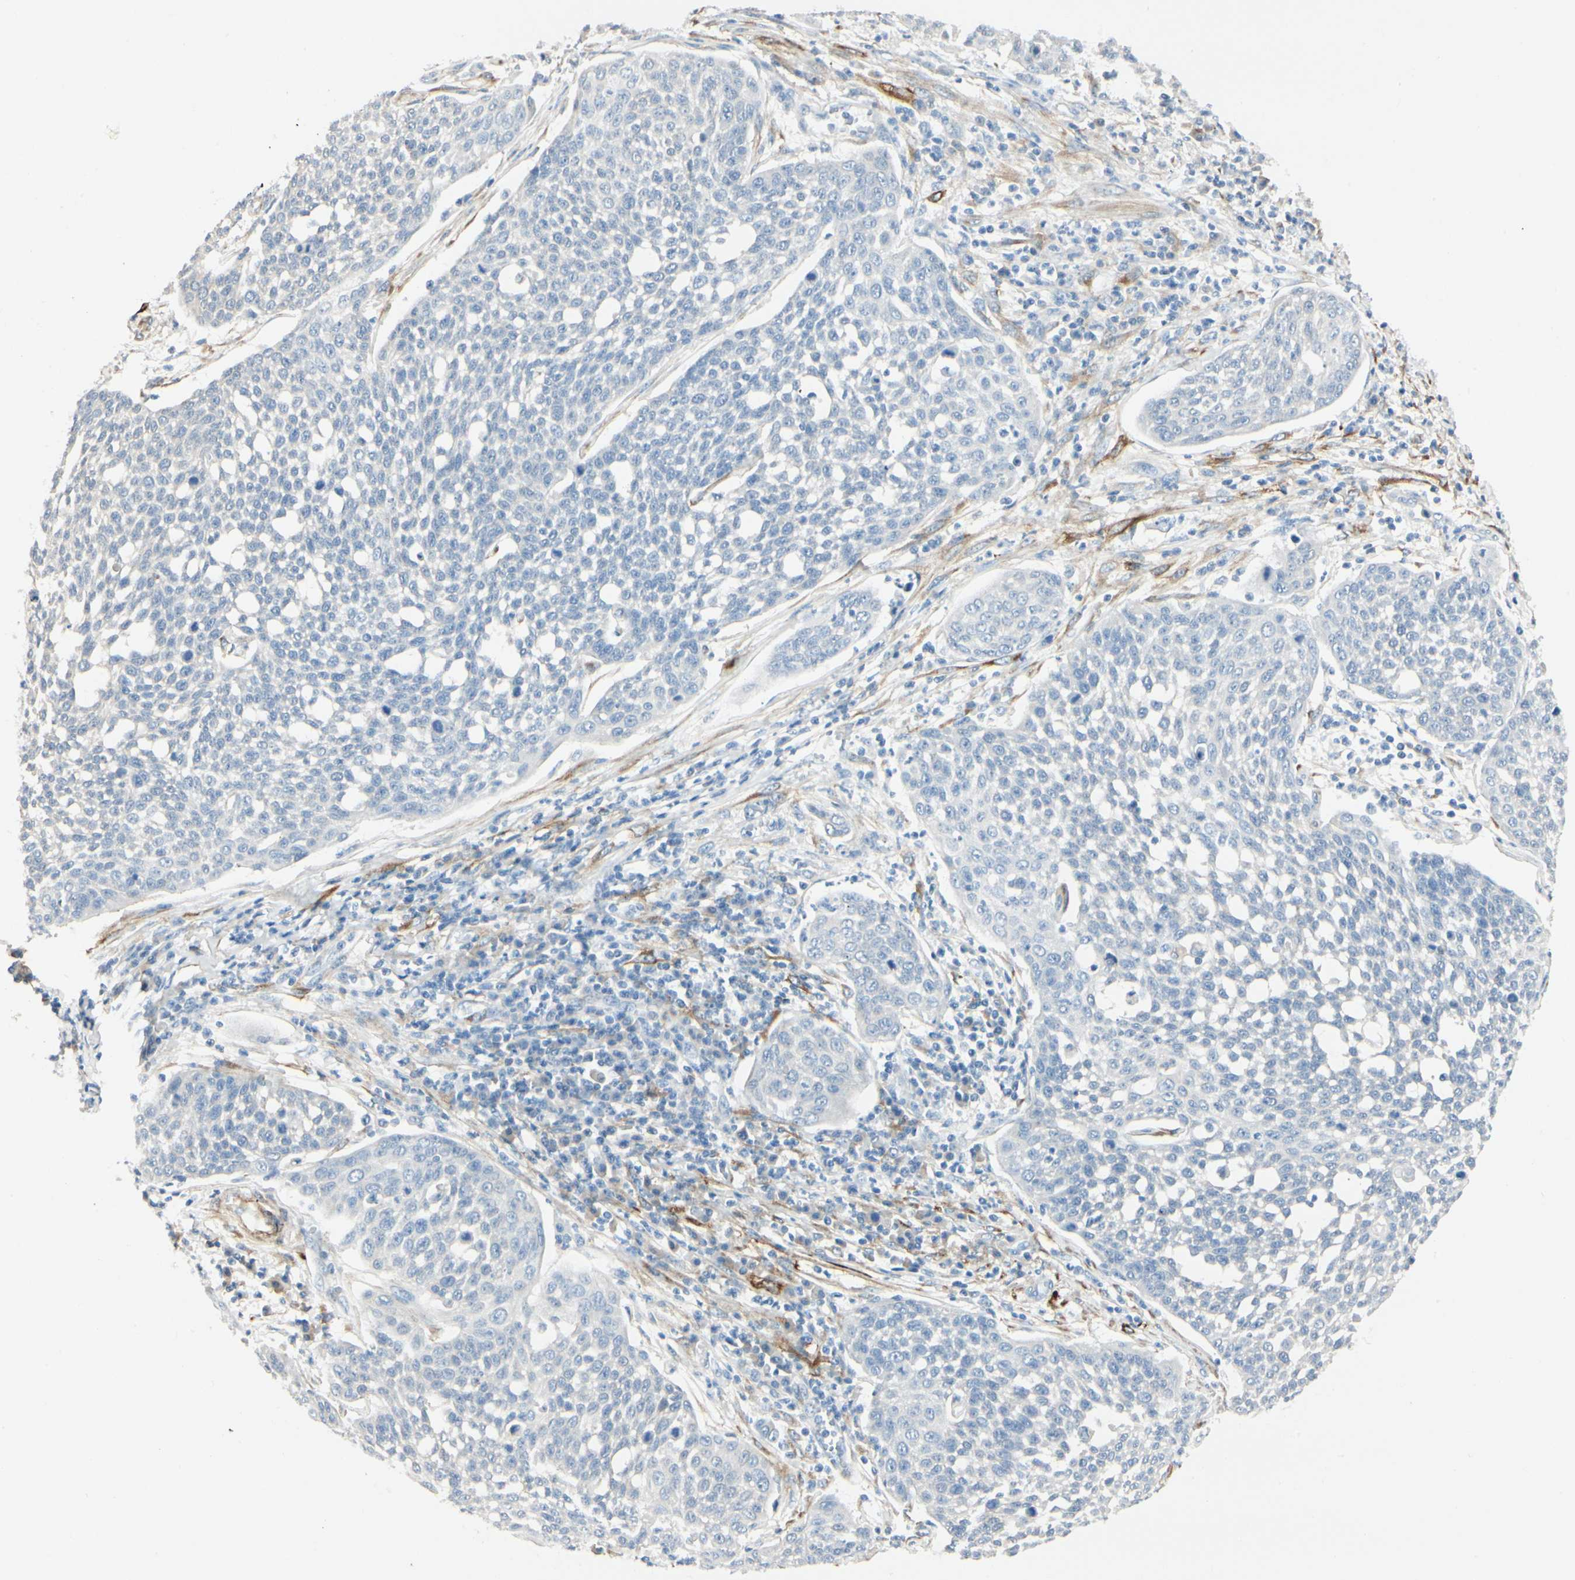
{"staining": {"intensity": "negative", "quantity": "none", "location": "none"}, "tissue": "cervical cancer", "cell_type": "Tumor cells", "image_type": "cancer", "snomed": [{"axis": "morphology", "description": "Squamous cell carcinoma, NOS"}, {"axis": "topography", "description": "Cervix"}], "caption": "Squamous cell carcinoma (cervical) was stained to show a protein in brown. There is no significant staining in tumor cells. Nuclei are stained in blue.", "gene": "AMPH", "patient": {"sex": "female", "age": 34}}